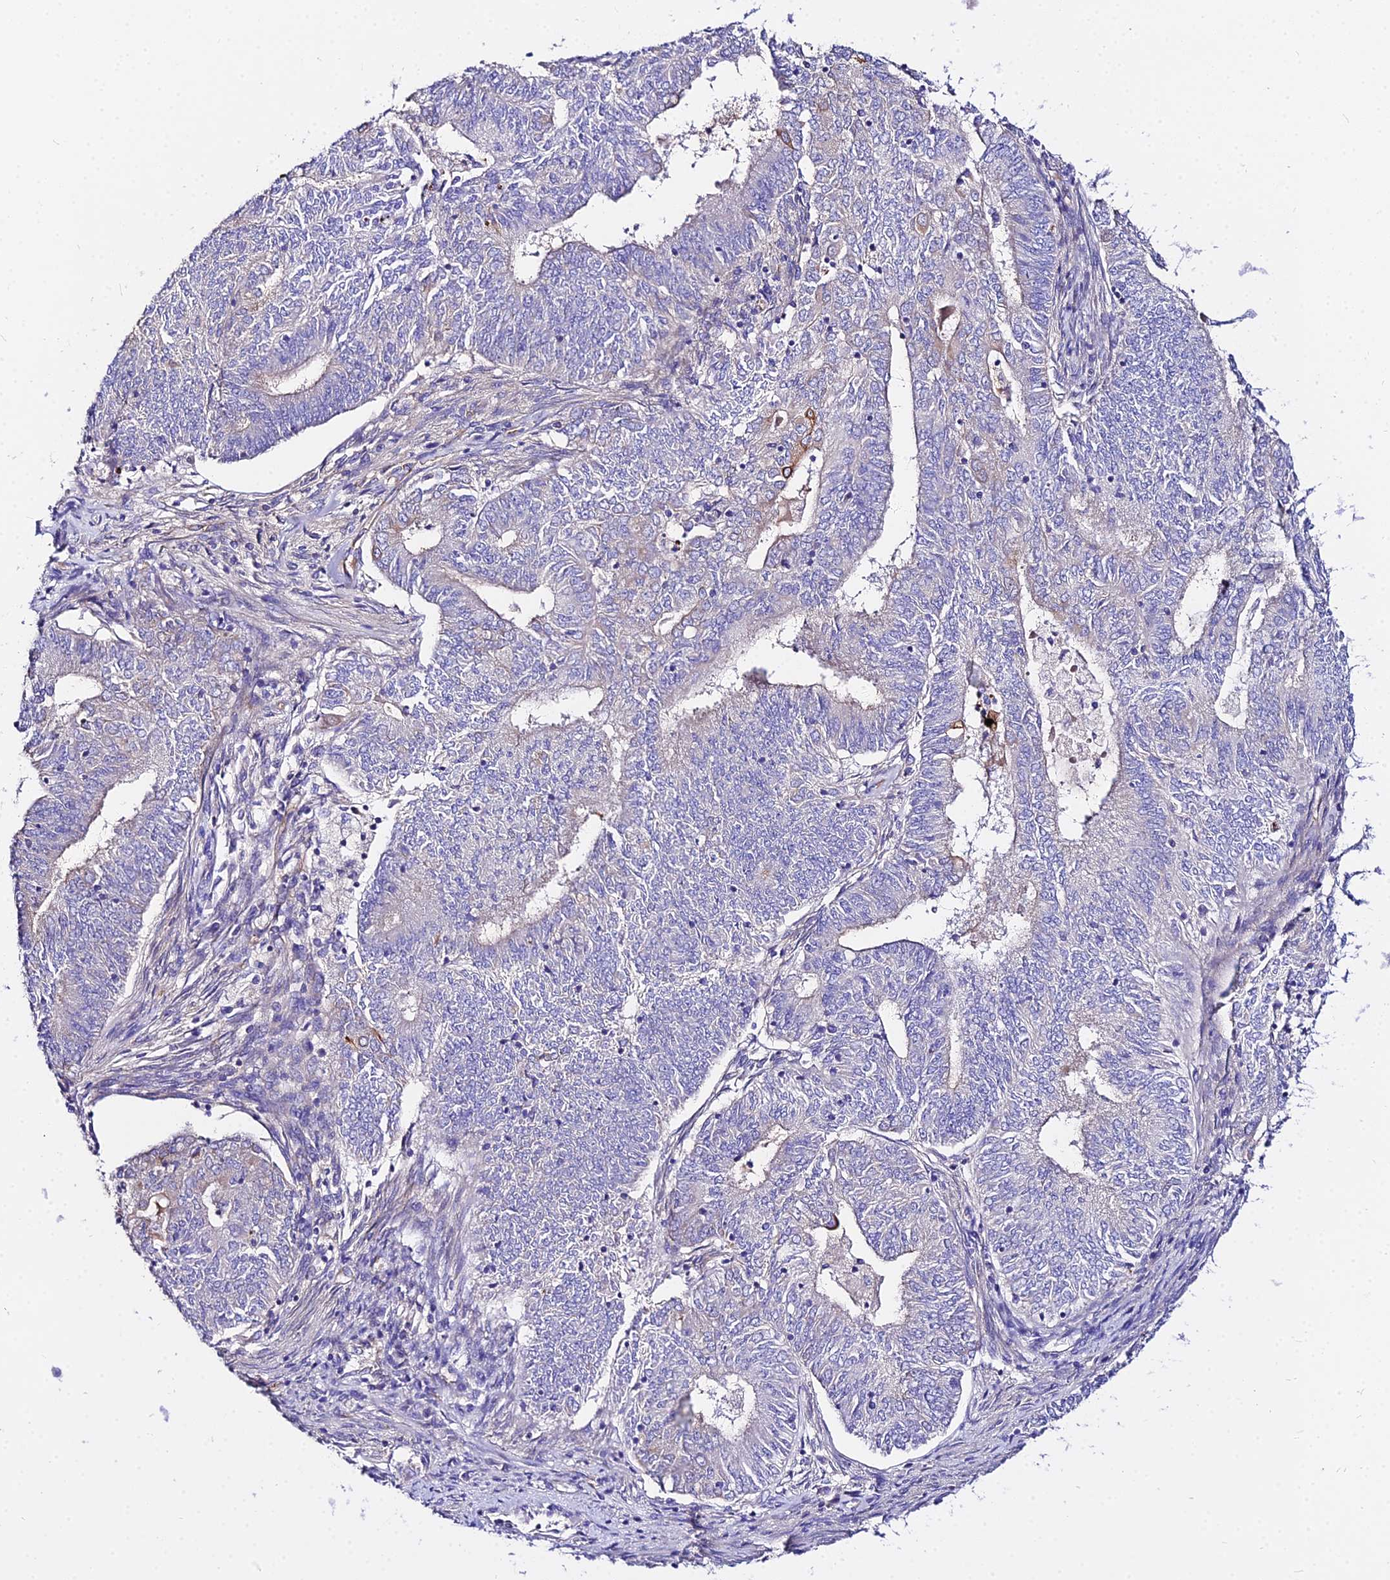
{"staining": {"intensity": "weak", "quantity": "<25%", "location": "cytoplasmic/membranous"}, "tissue": "endometrial cancer", "cell_type": "Tumor cells", "image_type": "cancer", "snomed": [{"axis": "morphology", "description": "Adenocarcinoma, NOS"}, {"axis": "topography", "description": "Endometrium"}], "caption": "This is an IHC photomicrograph of human endometrial cancer. There is no expression in tumor cells.", "gene": "DAW1", "patient": {"sex": "female", "age": 62}}